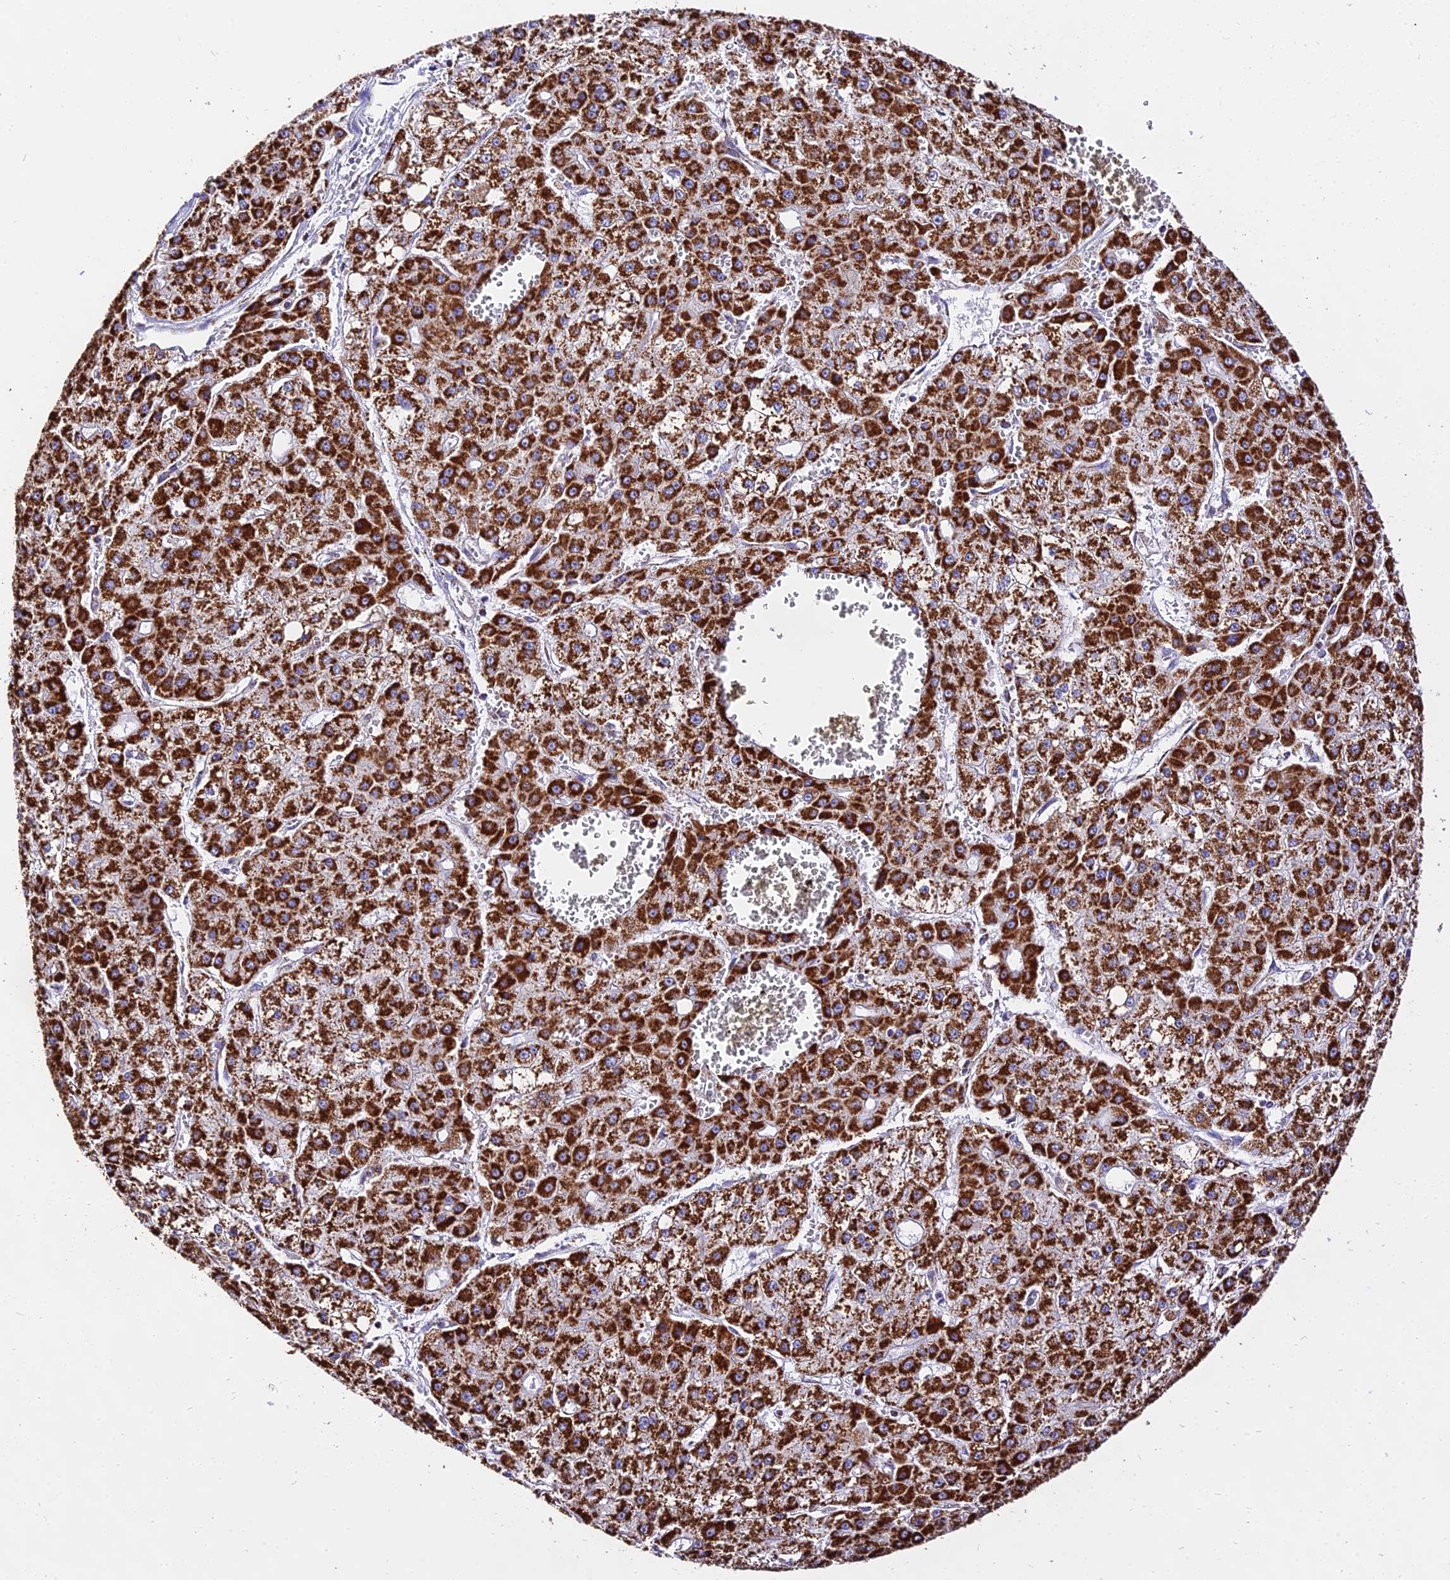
{"staining": {"intensity": "strong", "quantity": ">75%", "location": "cytoplasmic/membranous"}, "tissue": "liver cancer", "cell_type": "Tumor cells", "image_type": "cancer", "snomed": [{"axis": "morphology", "description": "Carcinoma, Hepatocellular, NOS"}, {"axis": "topography", "description": "Liver"}], "caption": "This is a photomicrograph of immunohistochemistry staining of liver cancer (hepatocellular carcinoma), which shows strong expression in the cytoplasmic/membranous of tumor cells.", "gene": "ATP5PD", "patient": {"sex": "male", "age": 47}}